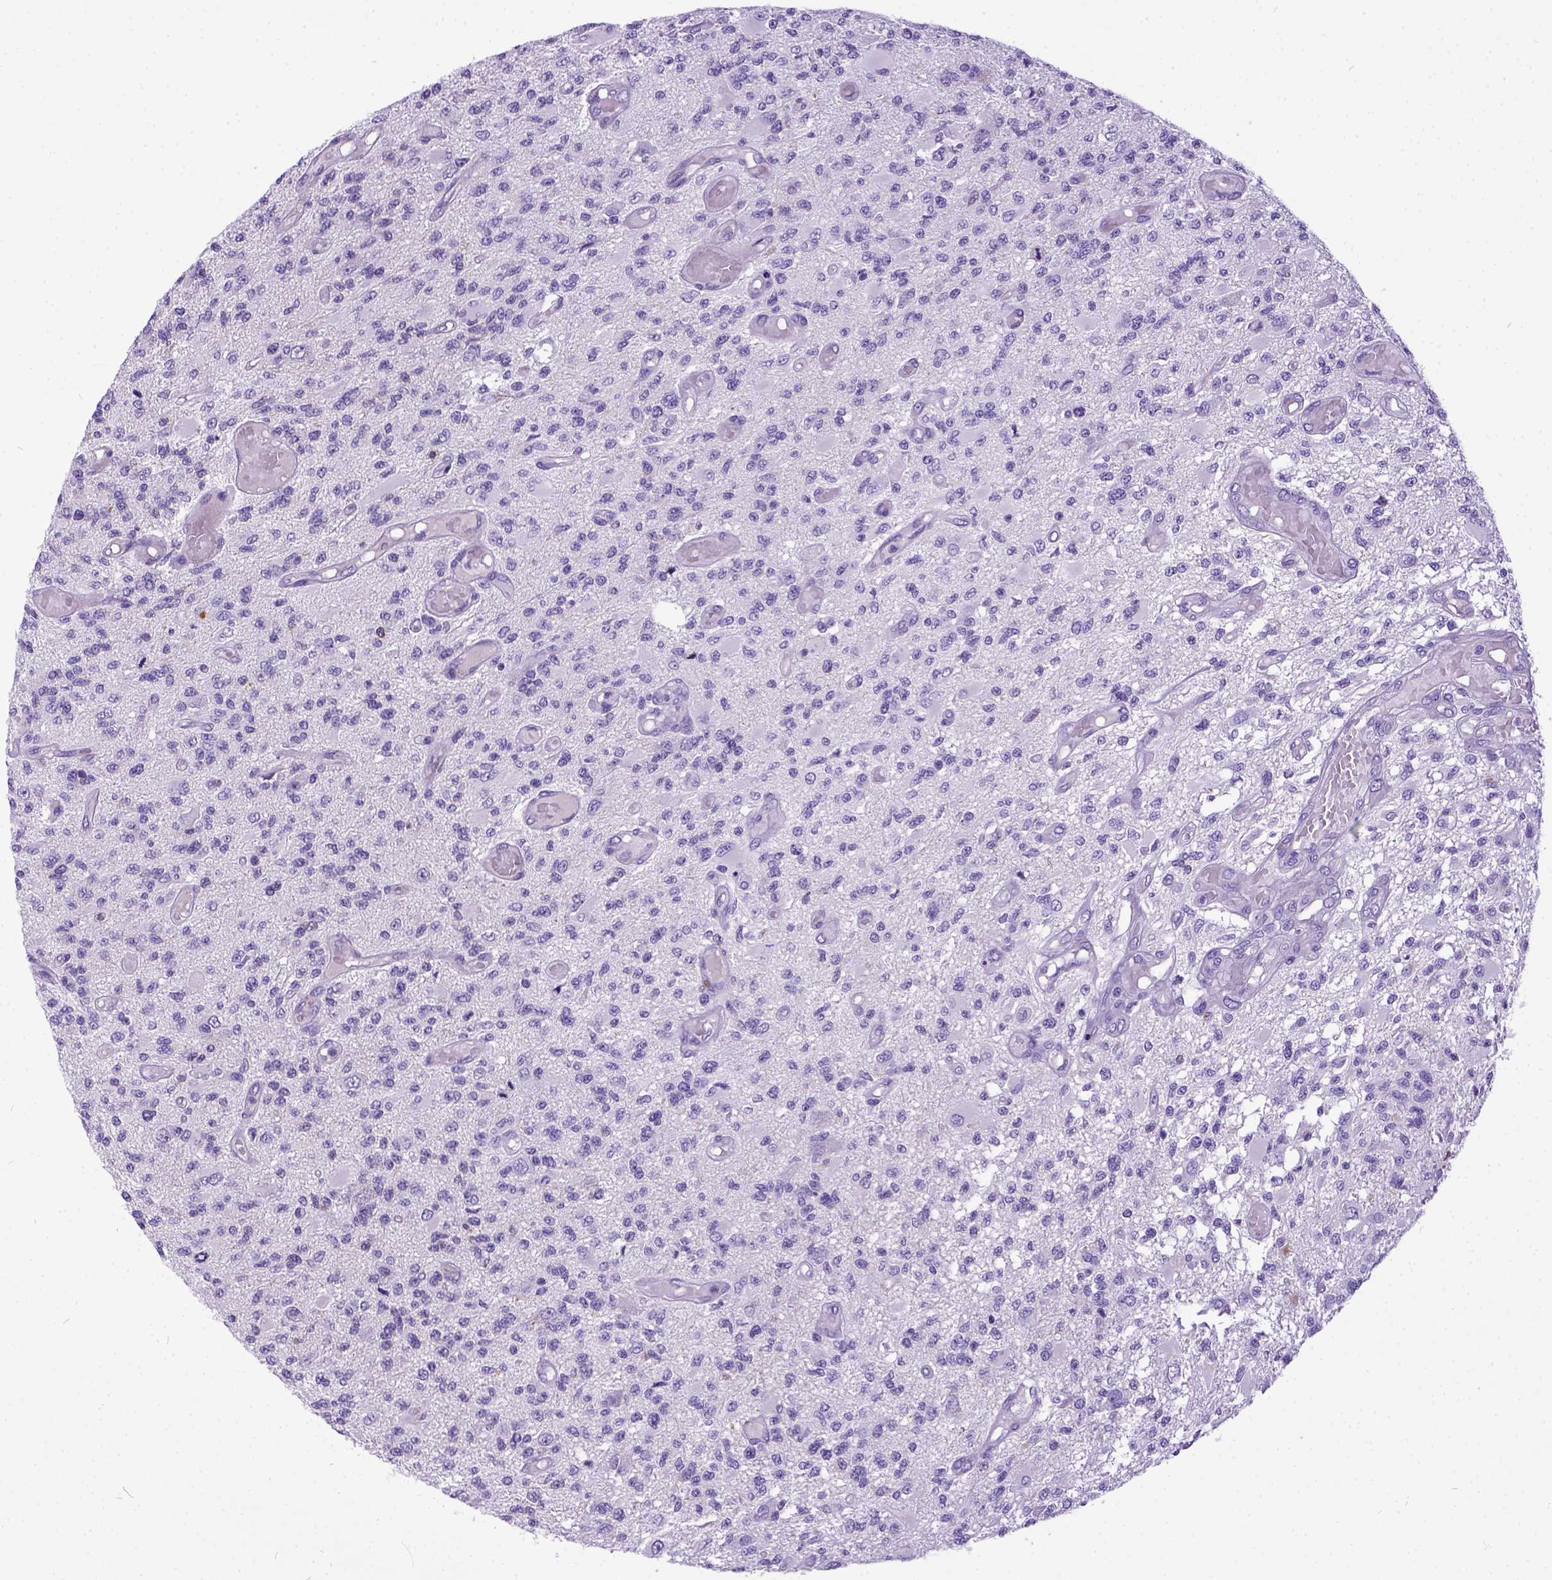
{"staining": {"intensity": "negative", "quantity": "none", "location": "none"}, "tissue": "glioma", "cell_type": "Tumor cells", "image_type": "cancer", "snomed": [{"axis": "morphology", "description": "Glioma, malignant, High grade"}, {"axis": "topography", "description": "Brain"}], "caption": "Tumor cells are negative for protein expression in human glioma.", "gene": "IGF2", "patient": {"sex": "female", "age": 63}}